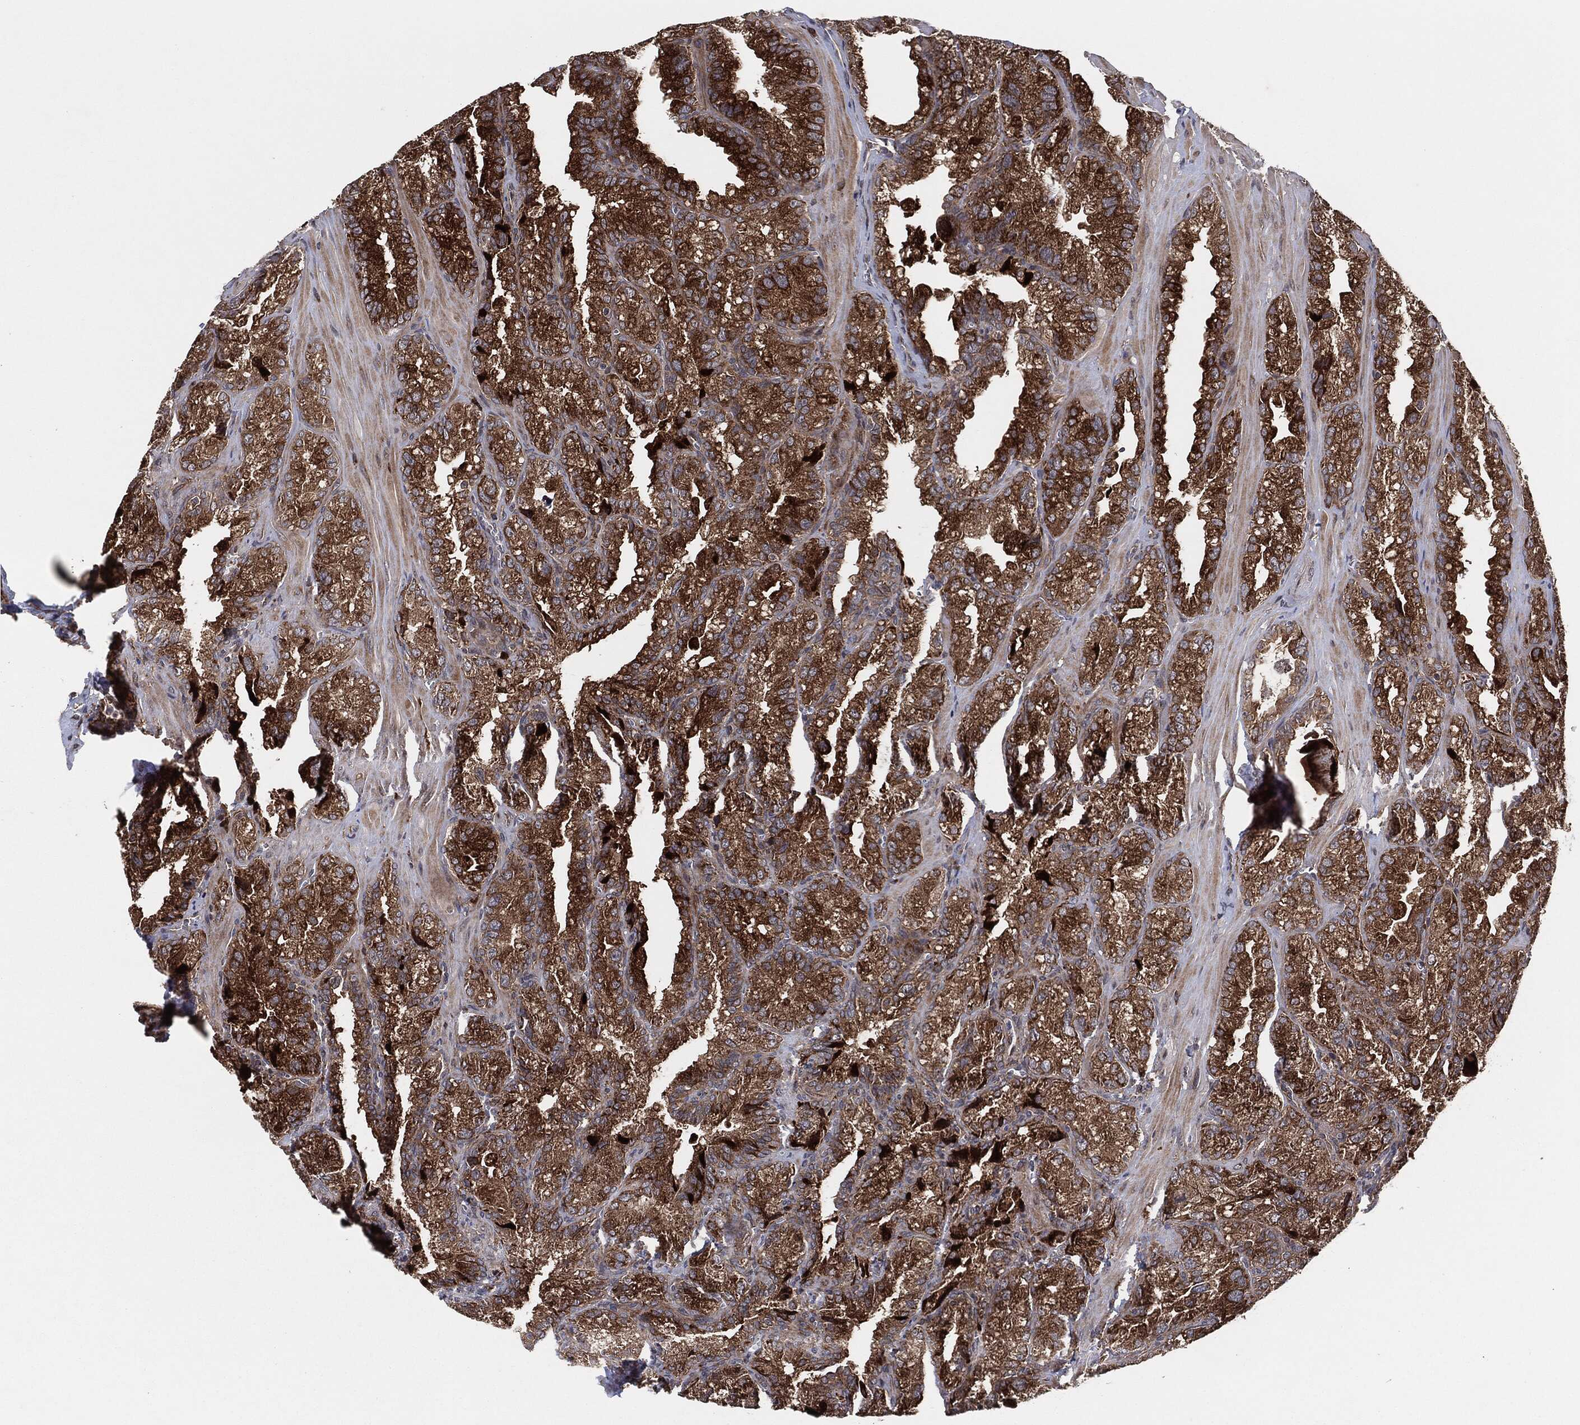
{"staining": {"intensity": "strong", "quantity": ">75%", "location": "cytoplasmic/membranous"}, "tissue": "seminal vesicle", "cell_type": "Glandular cells", "image_type": "normal", "snomed": [{"axis": "morphology", "description": "Normal tissue, NOS"}, {"axis": "topography", "description": "Seminal veicle"}], "caption": "High-magnification brightfield microscopy of normal seminal vesicle stained with DAB (3,3'-diaminobenzidine) (brown) and counterstained with hematoxylin (blue). glandular cells exhibit strong cytoplasmic/membranous expression is seen in approximately>75% of cells.", "gene": "BCAR1", "patient": {"sex": "male", "age": 57}}